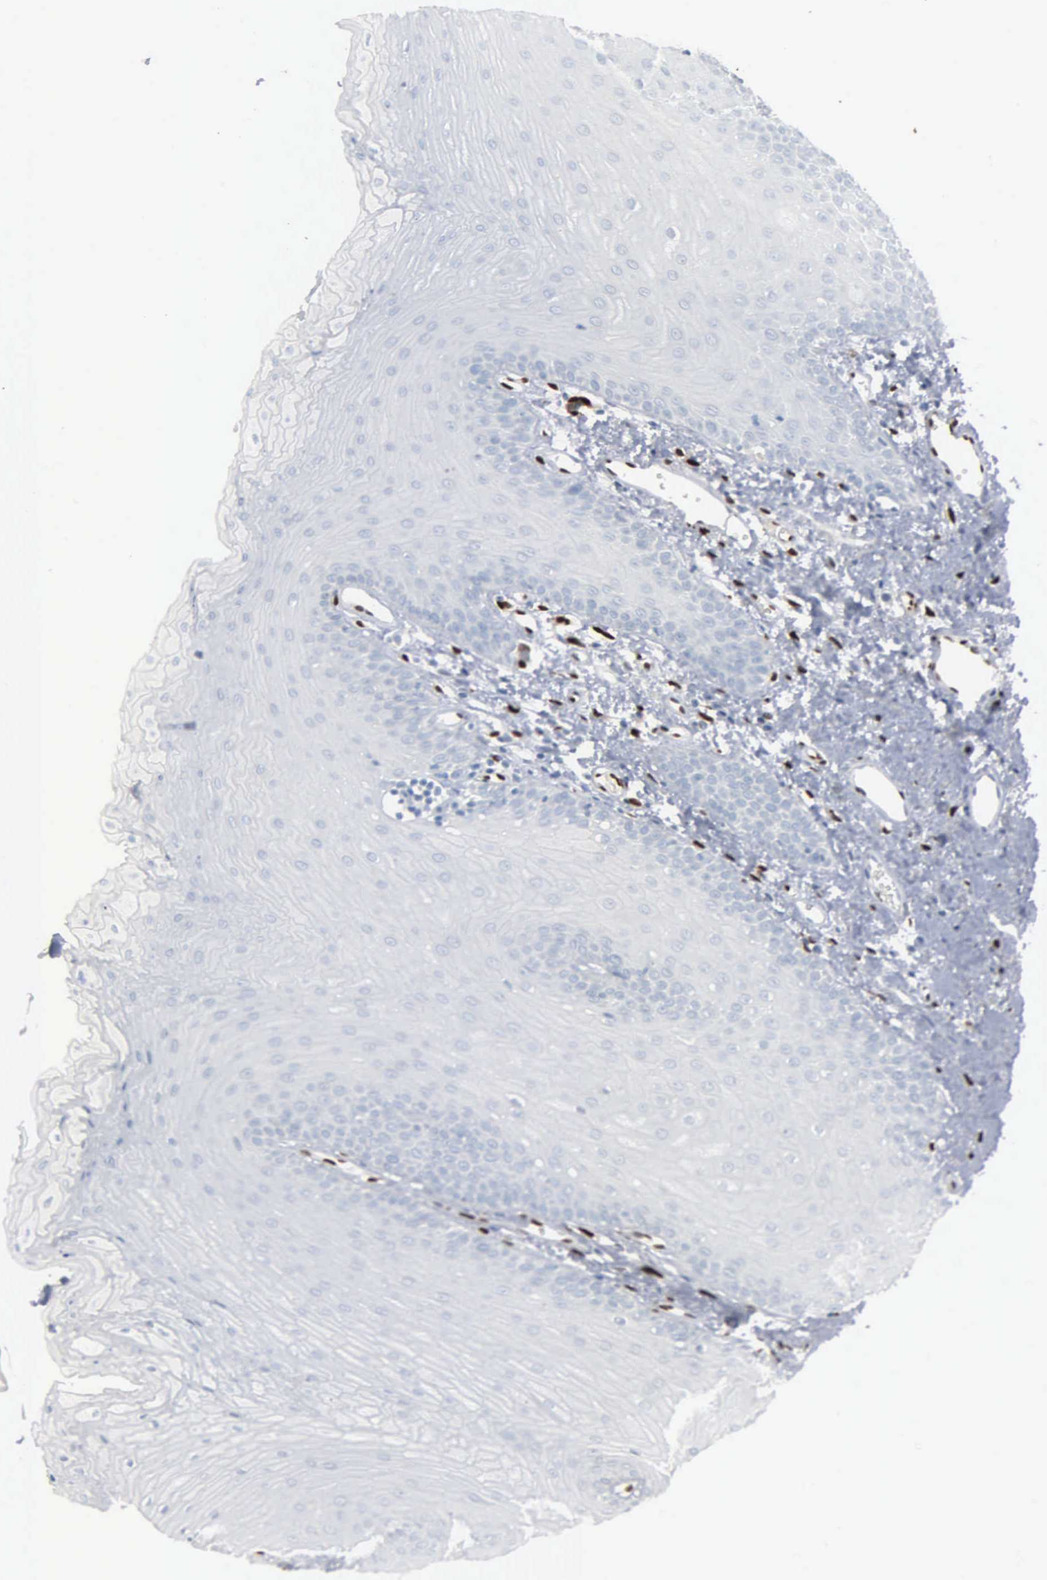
{"staining": {"intensity": "negative", "quantity": "none", "location": "none"}, "tissue": "oral mucosa", "cell_type": "Squamous epithelial cells", "image_type": "normal", "snomed": [{"axis": "morphology", "description": "Normal tissue, NOS"}, {"axis": "topography", "description": "Oral tissue"}], "caption": "Immunohistochemistry (IHC) of benign human oral mucosa shows no expression in squamous epithelial cells. (Brightfield microscopy of DAB (3,3'-diaminobenzidine) immunohistochemistry (IHC) at high magnification).", "gene": "FGF2", "patient": {"sex": "male", "age": 52}}